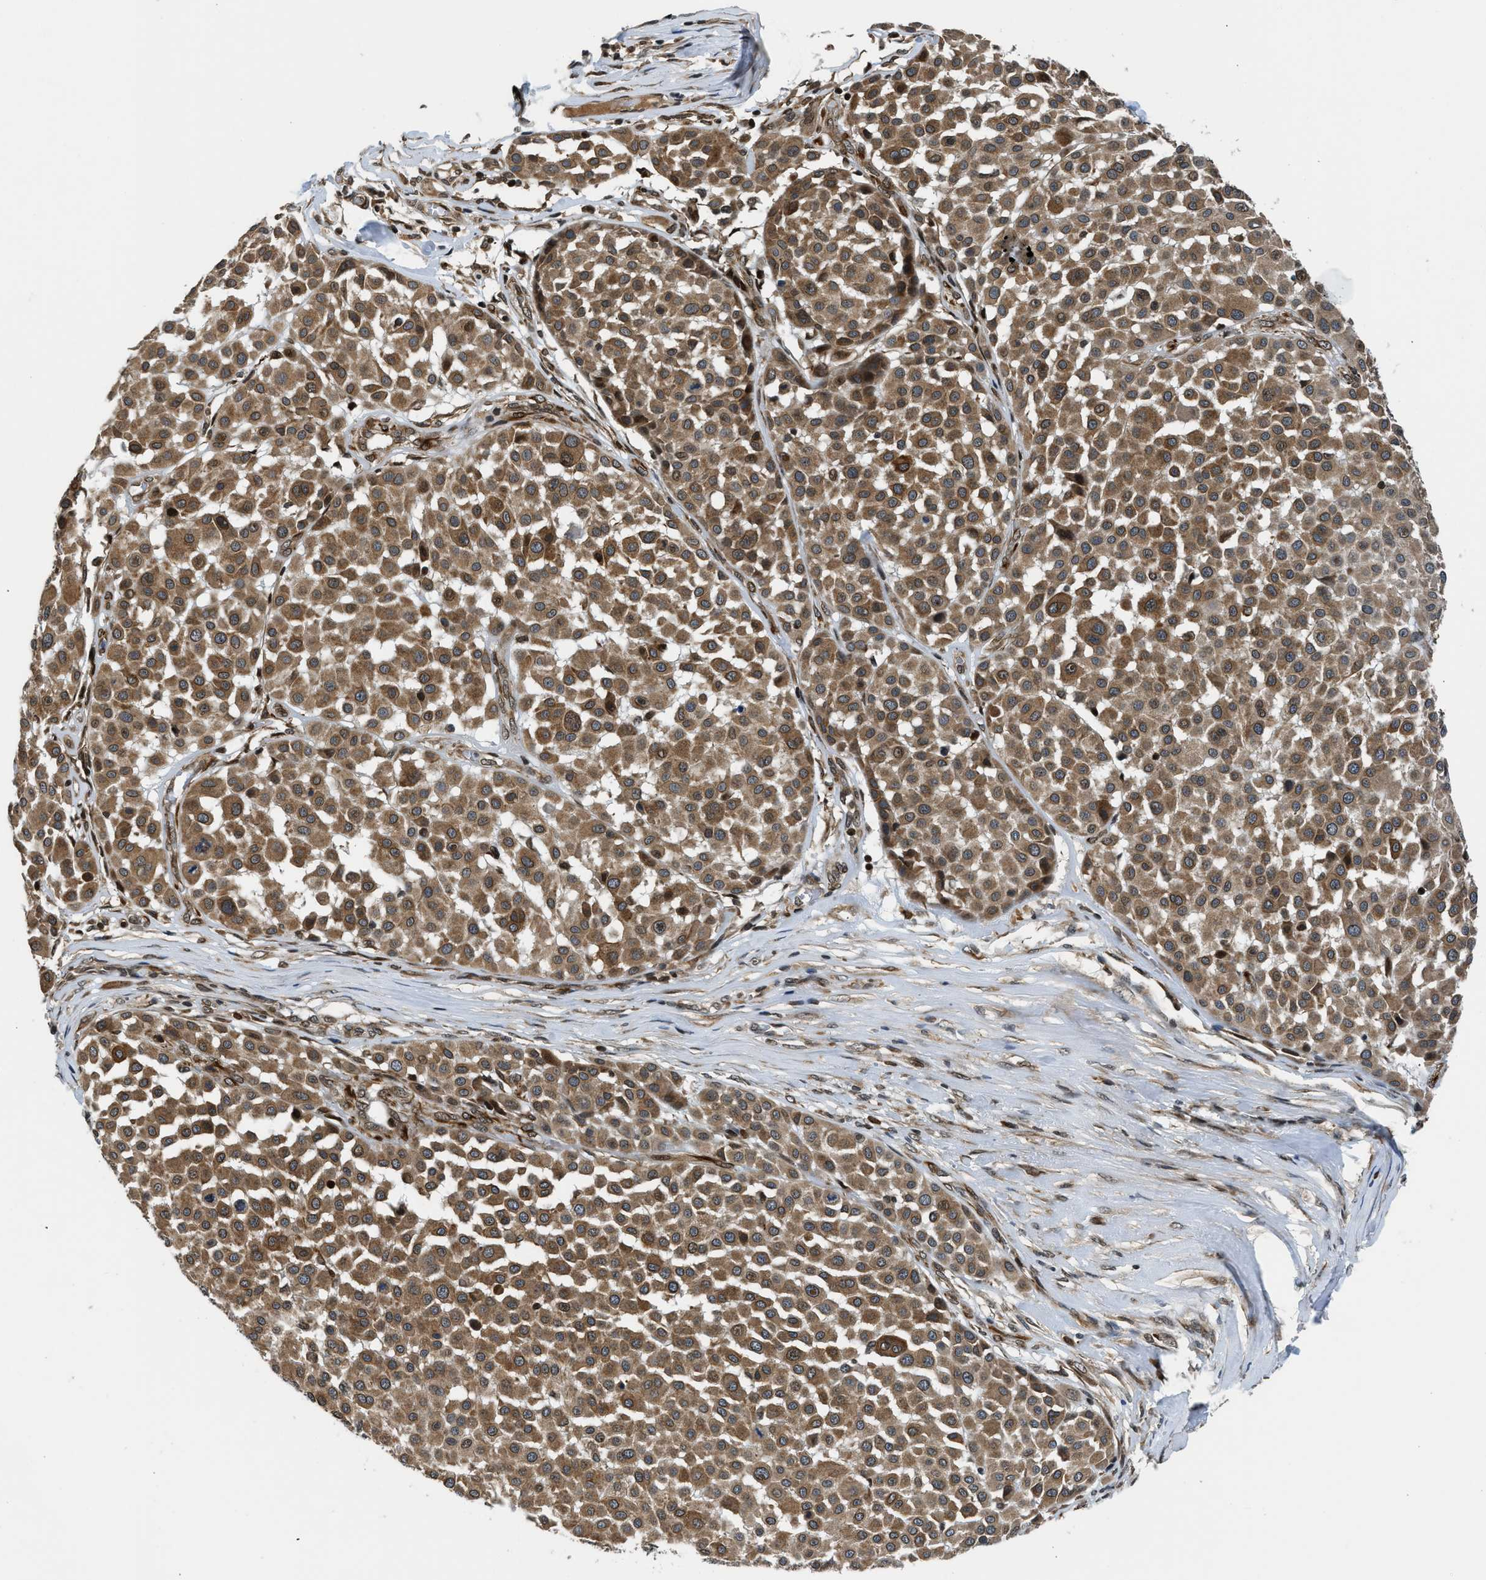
{"staining": {"intensity": "moderate", "quantity": ">75%", "location": "cytoplasmic/membranous"}, "tissue": "melanoma", "cell_type": "Tumor cells", "image_type": "cancer", "snomed": [{"axis": "morphology", "description": "Malignant melanoma, Metastatic site"}, {"axis": "topography", "description": "Soft tissue"}], "caption": "Melanoma was stained to show a protein in brown. There is medium levels of moderate cytoplasmic/membranous positivity in approximately >75% of tumor cells.", "gene": "RETREG3", "patient": {"sex": "male", "age": 41}}